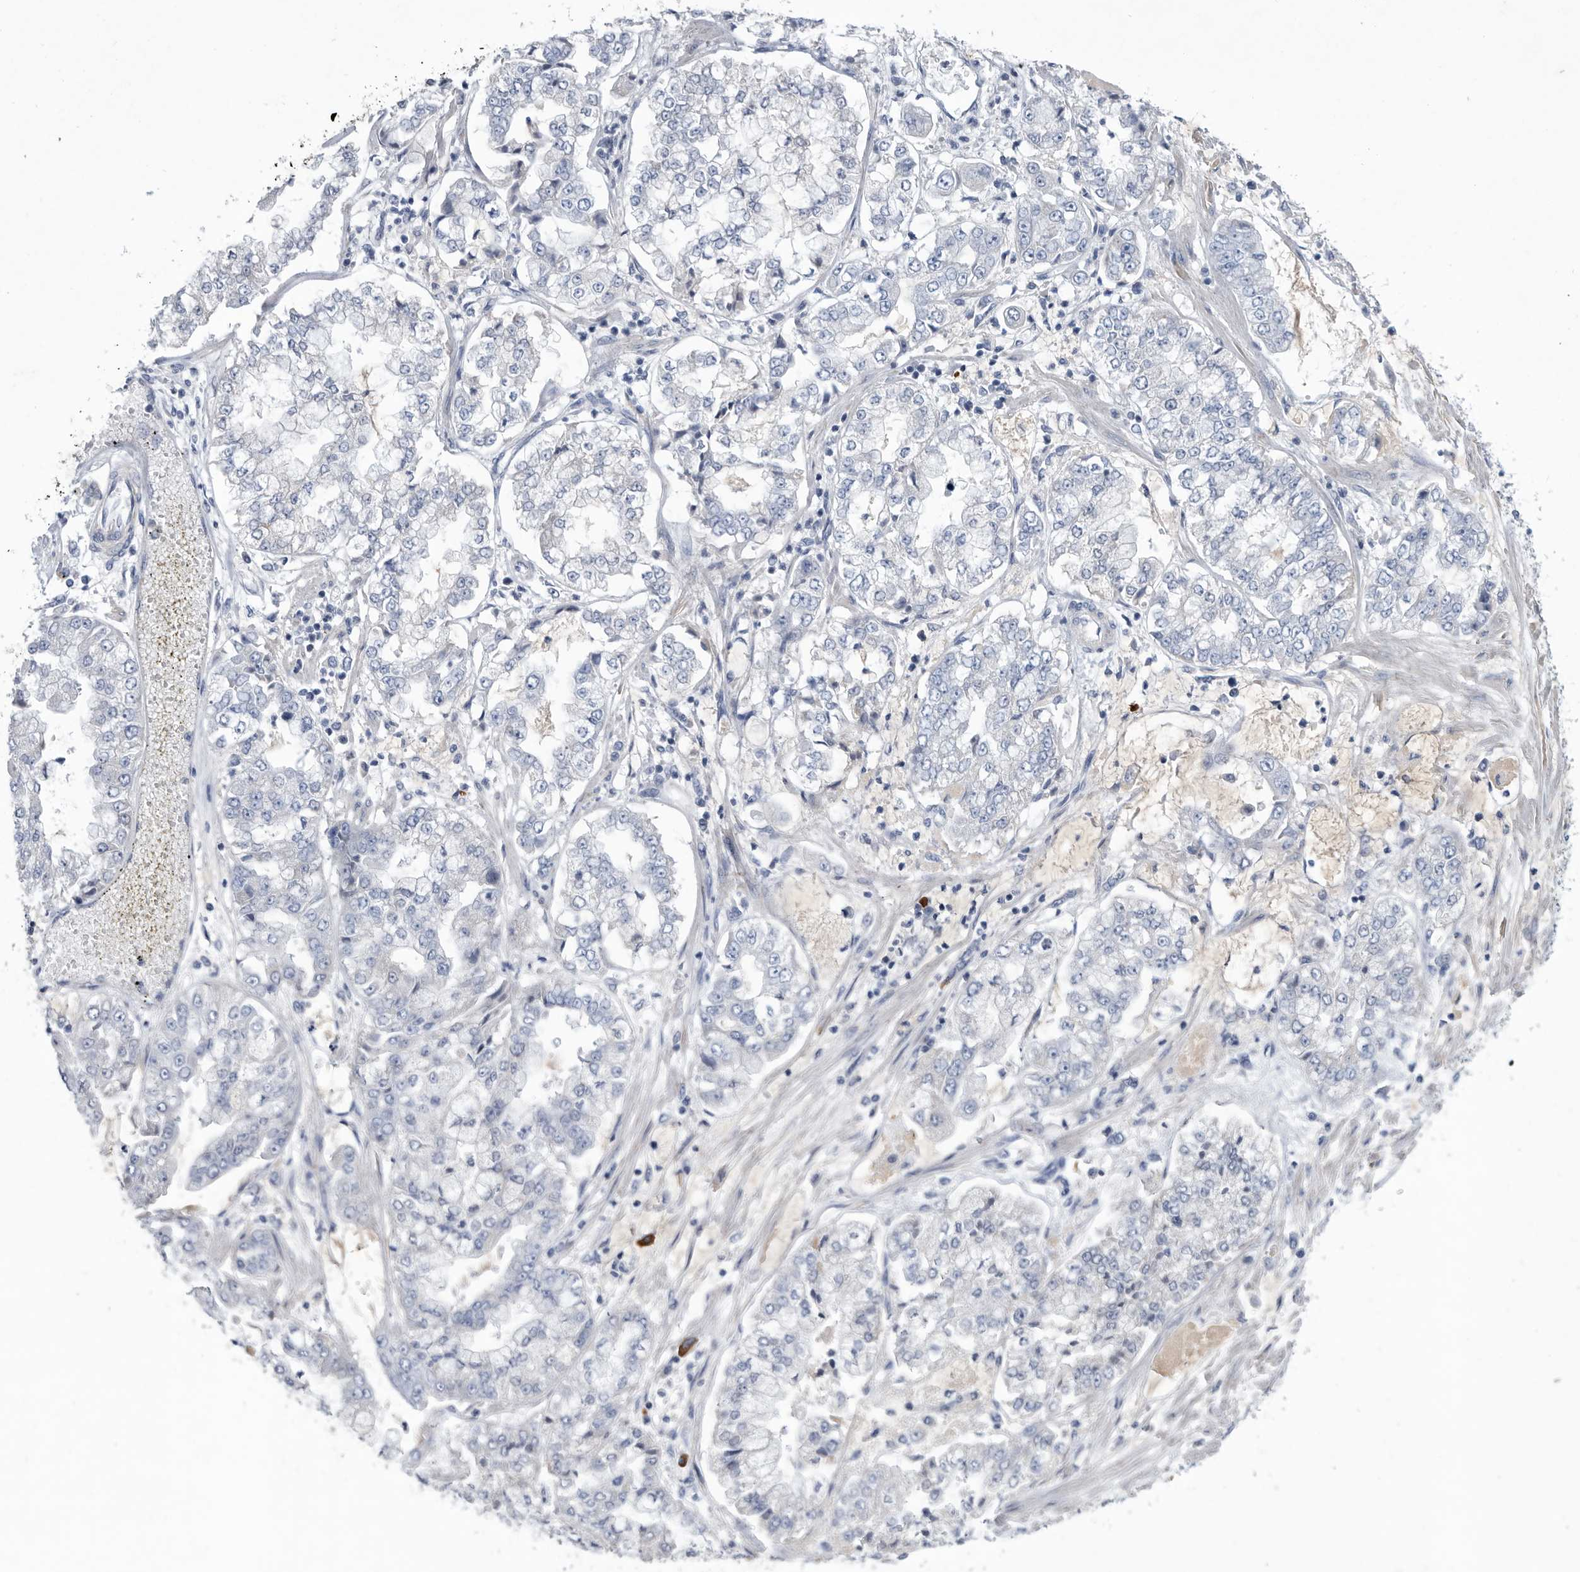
{"staining": {"intensity": "negative", "quantity": "none", "location": "none"}, "tissue": "stomach cancer", "cell_type": "Tumor cells", "image_type": "cancer", "snomed": [{"axis": "morphology", "description": "Adenocarcinoma, NOS"}, {"axis": "topography", "description": "Stomach"}], "caption": "Tumor cells show no significant staining in stomach adenocarcinoma.", "gene": "BTBD6", "patient": {"sex": "male", "age": 76}}